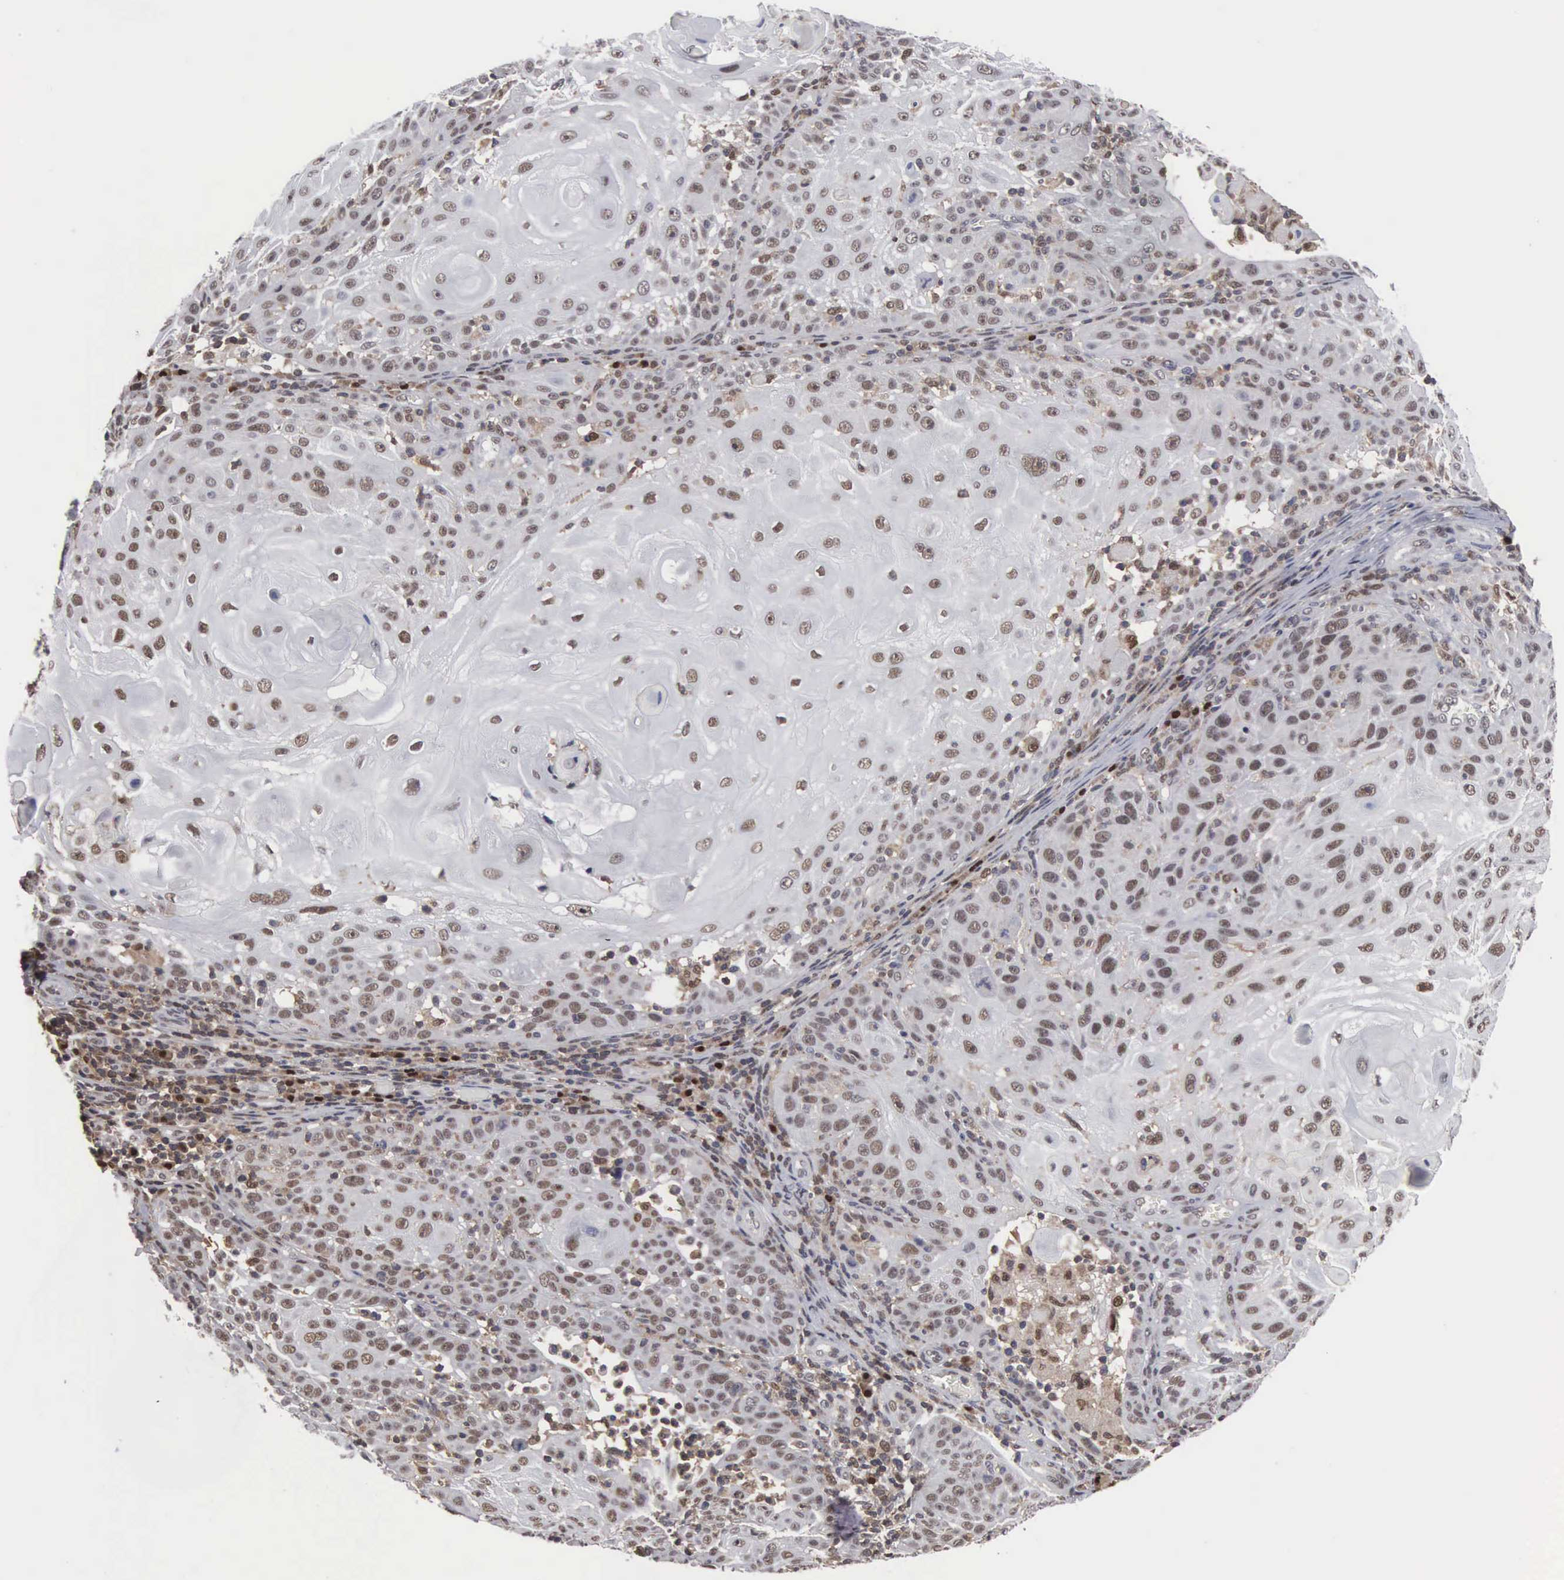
{"staining": {"intensity": "weak", "quantity": "25%-75%", "location": "nuclear"}, "tissue": "skin cancer", "cell_type": "Tumor cells", "image_type": "cancer", "snomed": [{"axis": "morphology", "description": "Squamous cell carcinoma, NOS"}, {"axis": "topography", "description": "Skin"}], "caption": "Weak nuclear positivity is present in approximately 25%-75% of tumor cells in skin cancer (squamous cell carcinoma). The staining was performed using DAB (3,3'-diaminobenzidine), with brown indicating positive protein expression. Nuclei are stained blue with hematoxylin.", "gene": "TRMT5", "patient": {"sex": "female", "age": 89}}